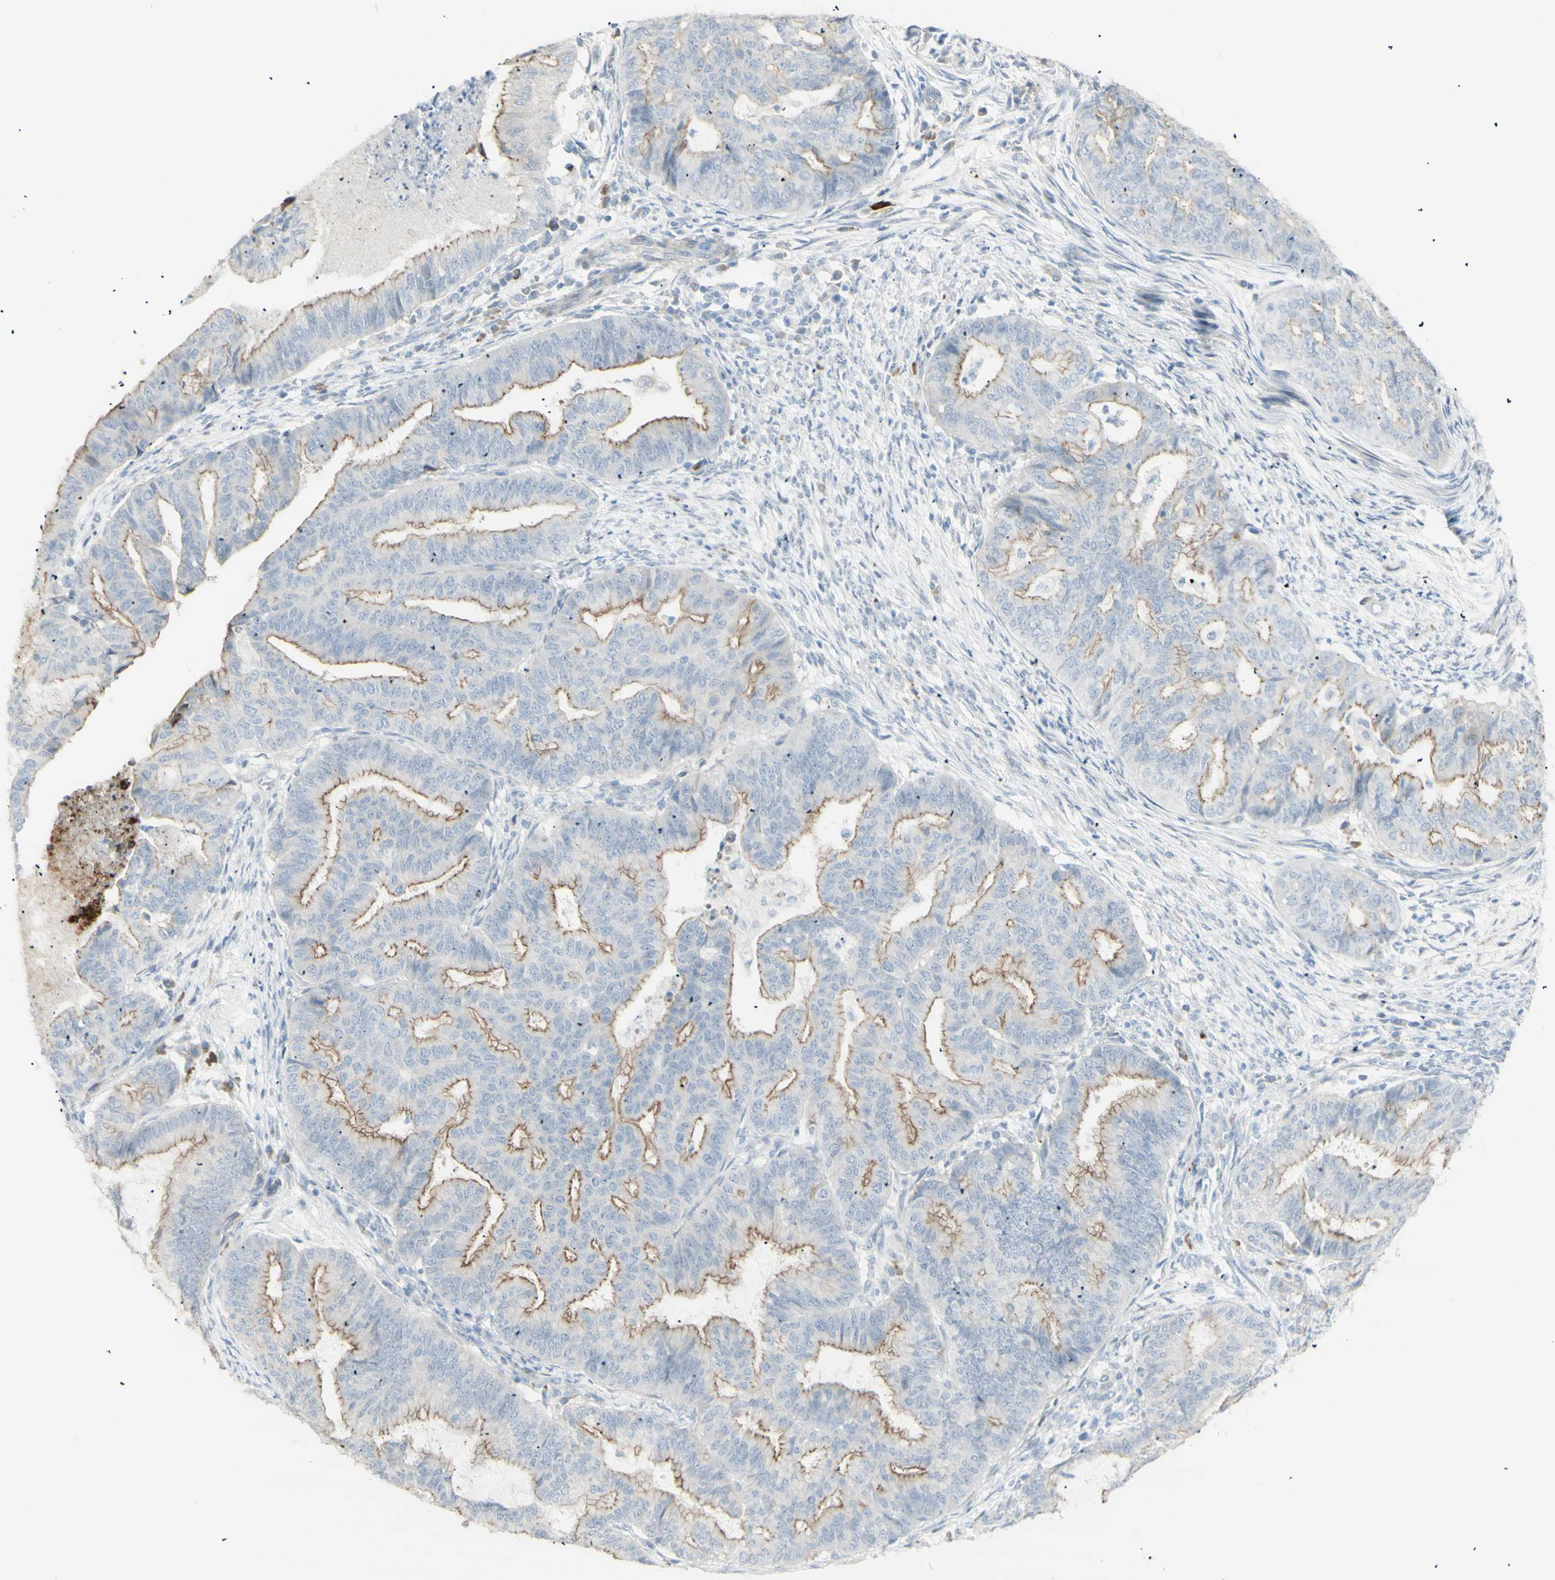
{"staining": {"intensity": "moderate", "quantity": "25%-75%", "location": "cytoplasmic/membranous"}, "tissue": "endometrial cancer", "cell_type": "Tumor cells", "image_type": "cancer", "snomed": [{"axis": "morphology", "description": "Adenocarcinoma, NOS"}, {"axis": "topography", "description": "Endometrium"}], "caption": "The image reveals immunohistochemical staining of adenocarcinoma (endometrial). There is moderate cytoplasmic/membranous positivity is present in about 25%-75% of tumor cells. The staining is performed using DAB (3,3'-diaminobenzidine) brown chromogen to label protein expression. The nuclei are counter-stained blue using hematoxylin.", "gene": "NDST4", "patient": {"sex": "female", "age": 79}}